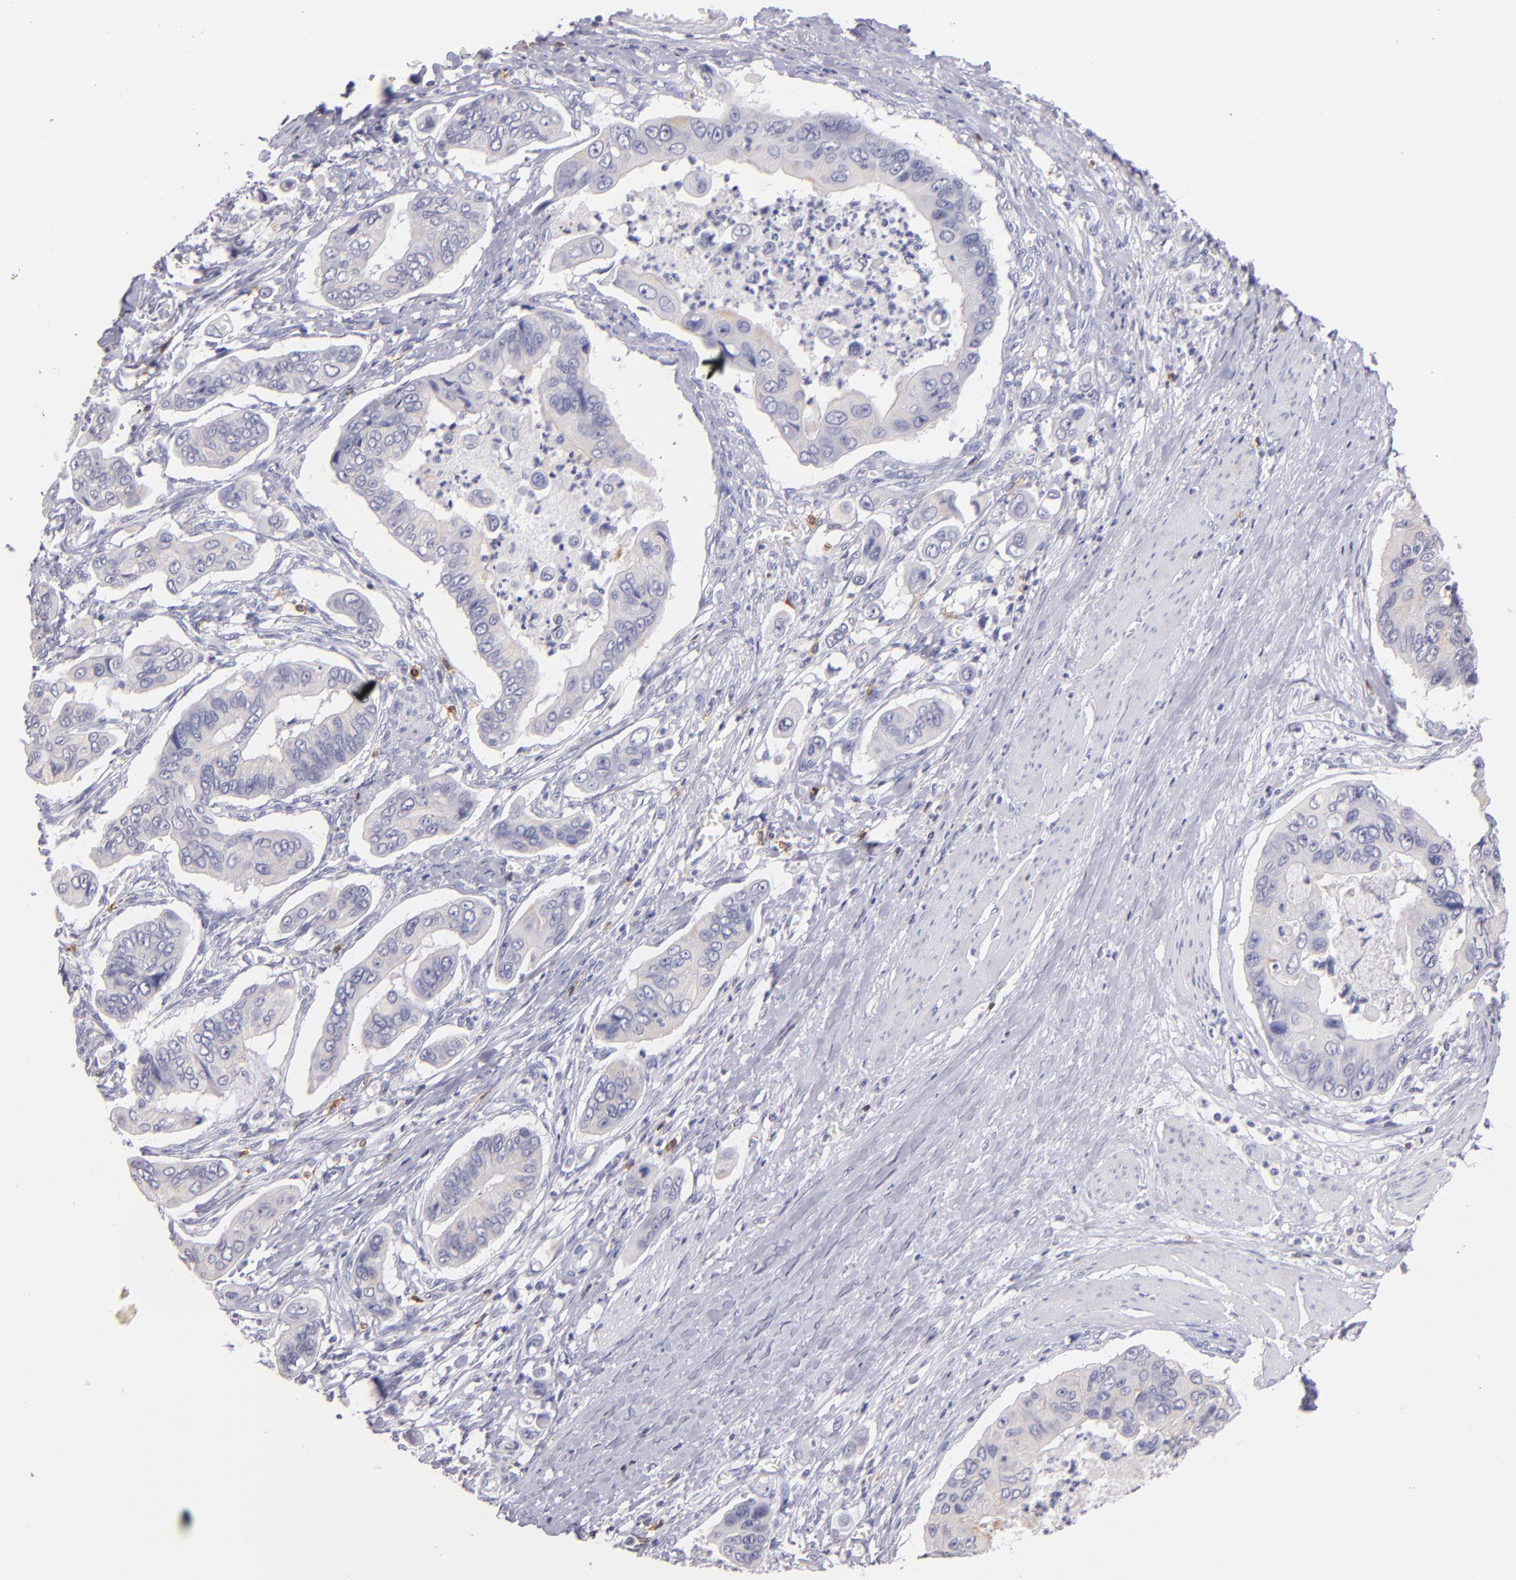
{"staining": {"intensity": "negative", "quantity": "none", "location": "none"}, "tissue": "stomach cancer", "cell_type": "Tumor cells", "image_type": "cancer", "snomed": [{"axis": "morphology", "description": "Adenocarcinoma, NOS"}, {"axis": "topography", "description": "Stomach, upper"}], "caption": "Histopathology image shows no significant protein expression in tumor cells of stomach cancer.", "gene": "IL2RA", "patient": {"sex": "male", "age": 80}}